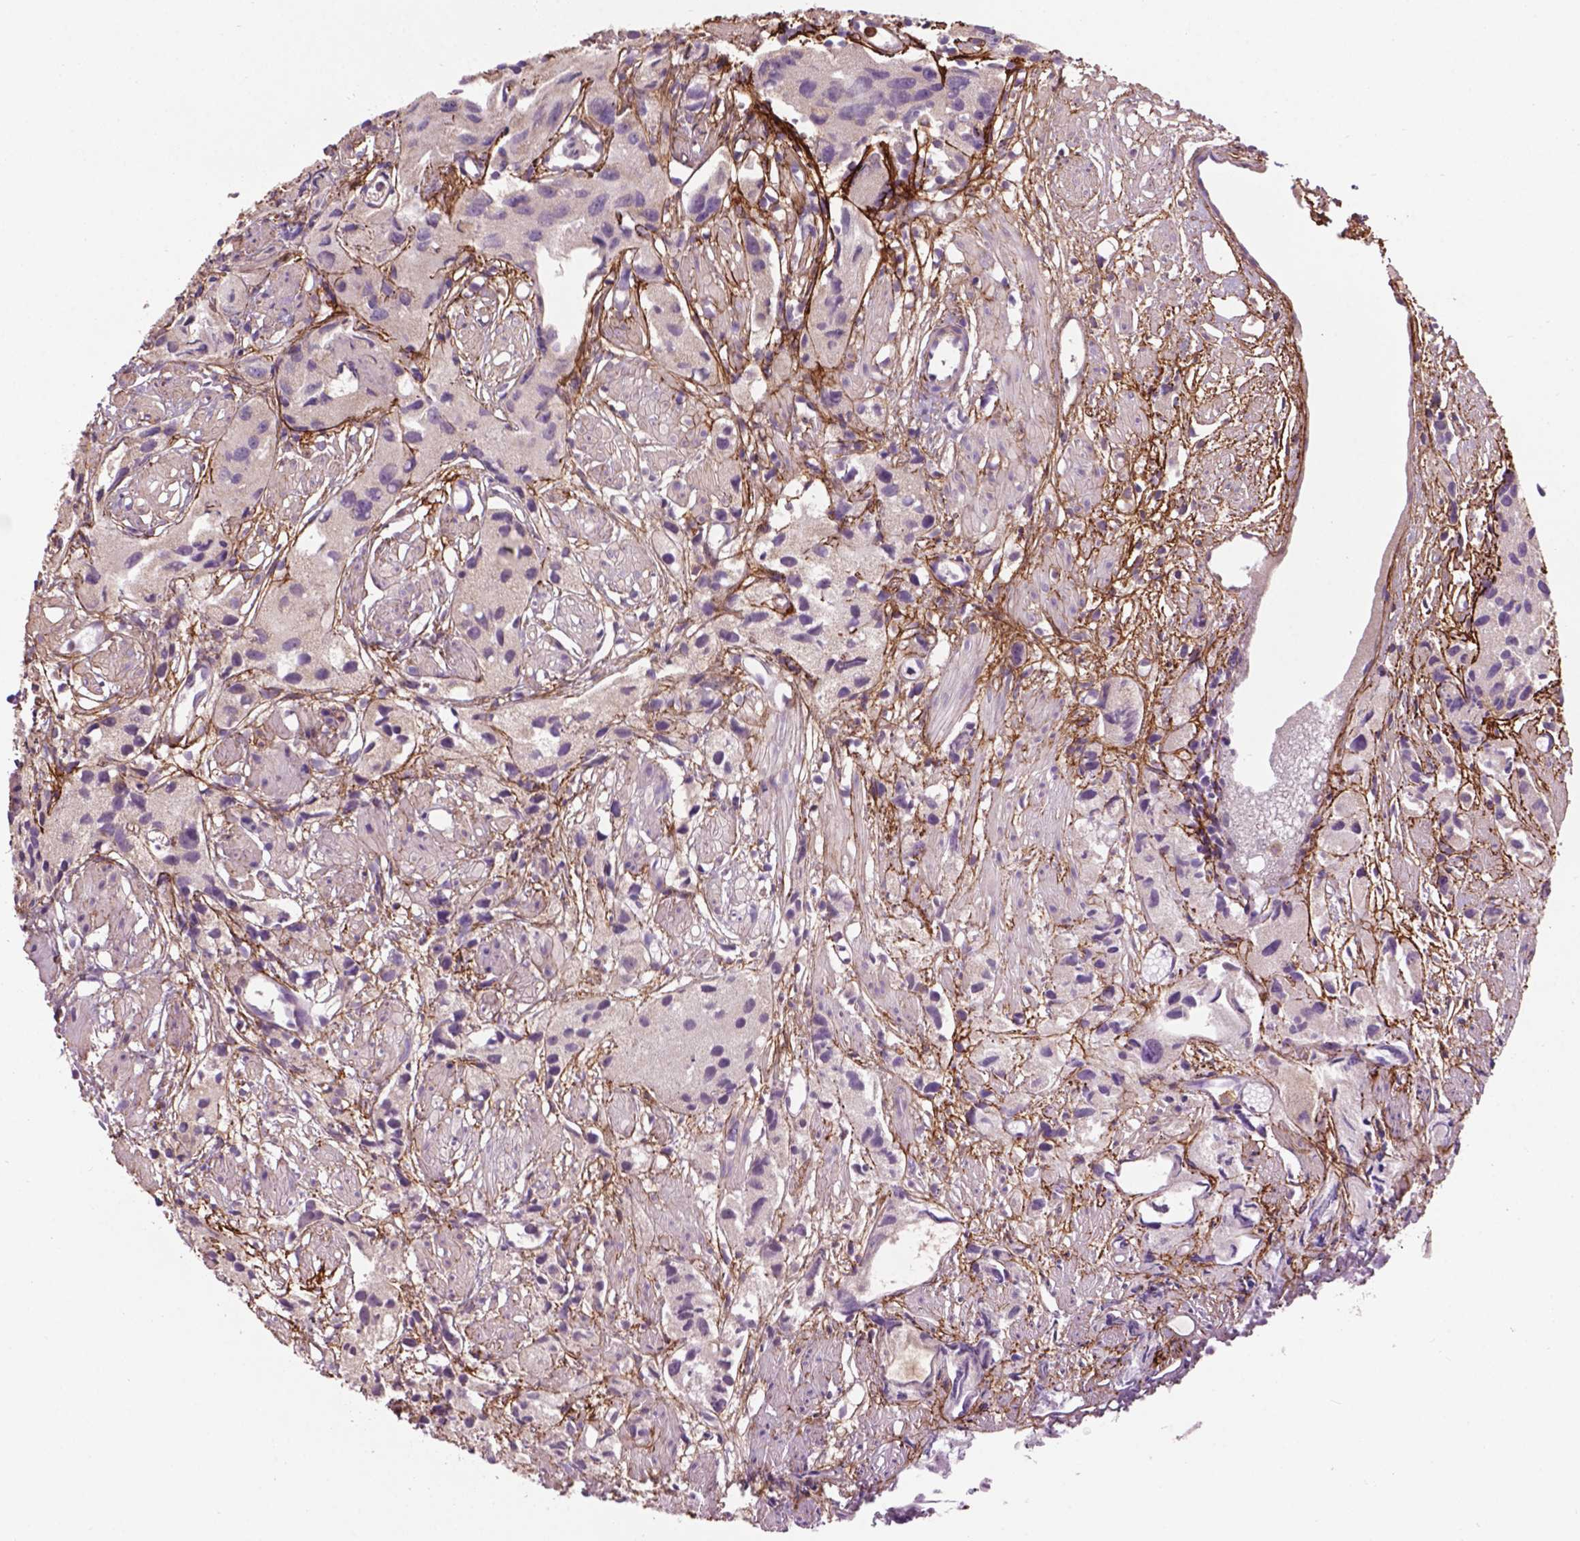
{"staining": {"intensity": "negative", "quantity": "none", "location": "none"}, "tissue": "prostate cancer", "cell_type": "Tumor cells", "image_type": "cancer", "snomed": [{"axis": "morphology", "description": "Adenocarcinoma, High grade"}, {"axis": "topography", "description": "Prostate"}], "caption": "An immunohistochemistry (IHC) histopathology image of prostate high-grade adenocarcinoma is shown. There is no staining in tumor cells of prostate high-grade adenocarcinoma. (Stains: DAB (3,3'-diaminobenzidine) immunohistochemistry (IHC) with hematoxylin counter stain, Microscopy: brightfield microscopy at high magnification).", "gene": "LRRC3C", "patient": {"sex": "male", "age": 68}}